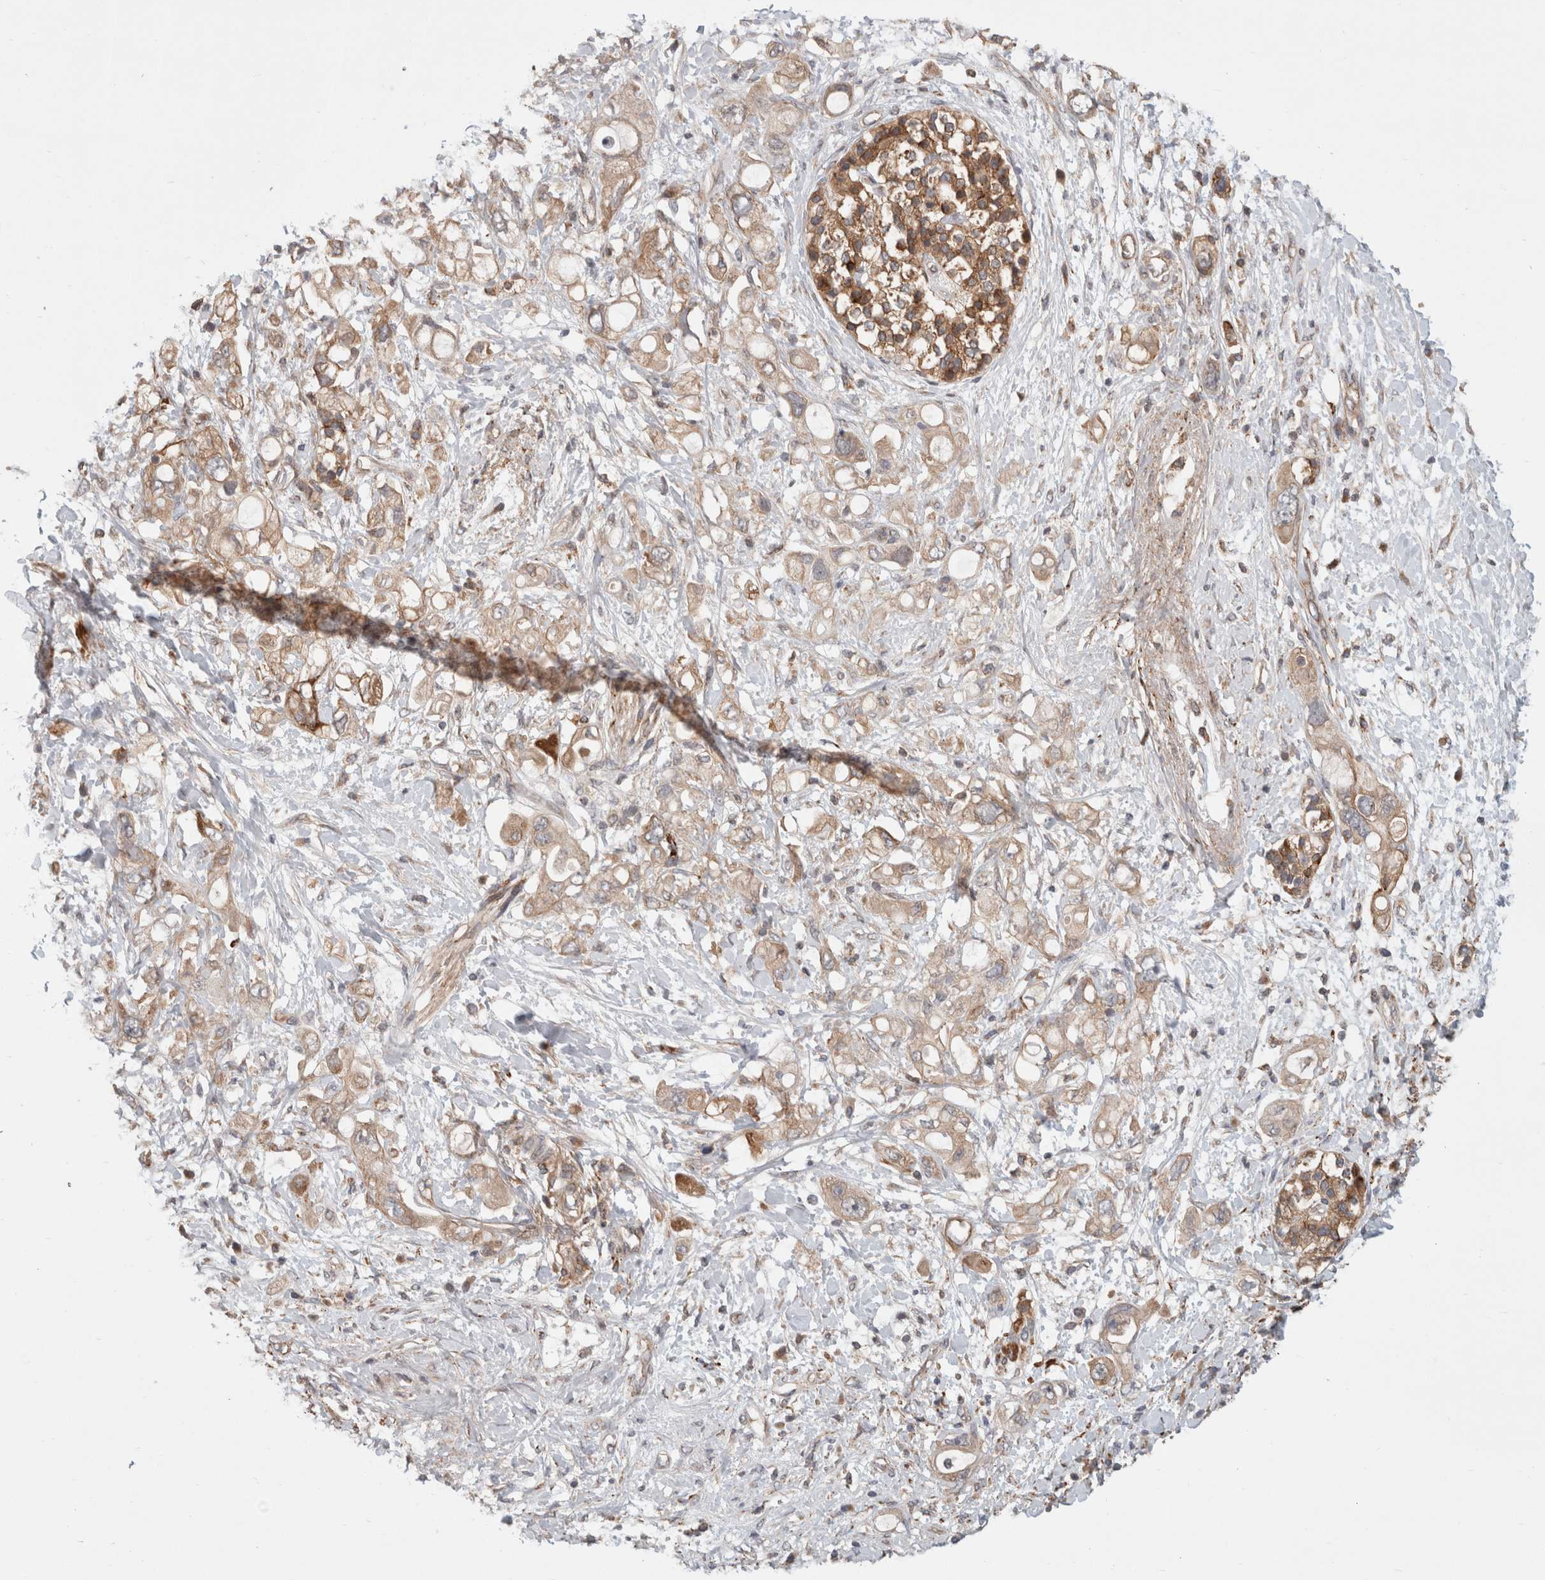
{"staining": {"intensity": "weak", "quantity": ">75%", "location": "cytoplasmic/membranous"}, "tissue": "pancreatic cancer", "cell_type": "Tumor cells", "image_type": "cancer", "snomed": [{"axis": "morphology", "description": "Adenocarcinoma, NOS"}, {"axis": "topography", "description": "Pancreas"}], "caption": "A low amount of weak cytoplasmic/membranous staining is present in approximately >75% of tumor cells in pancreatic cancer tissue. (DAB IHC, brown staining for protein, blue staining for nuclei).", "gene": "HROB", "patient": {"sex": "female", "age": 56}}